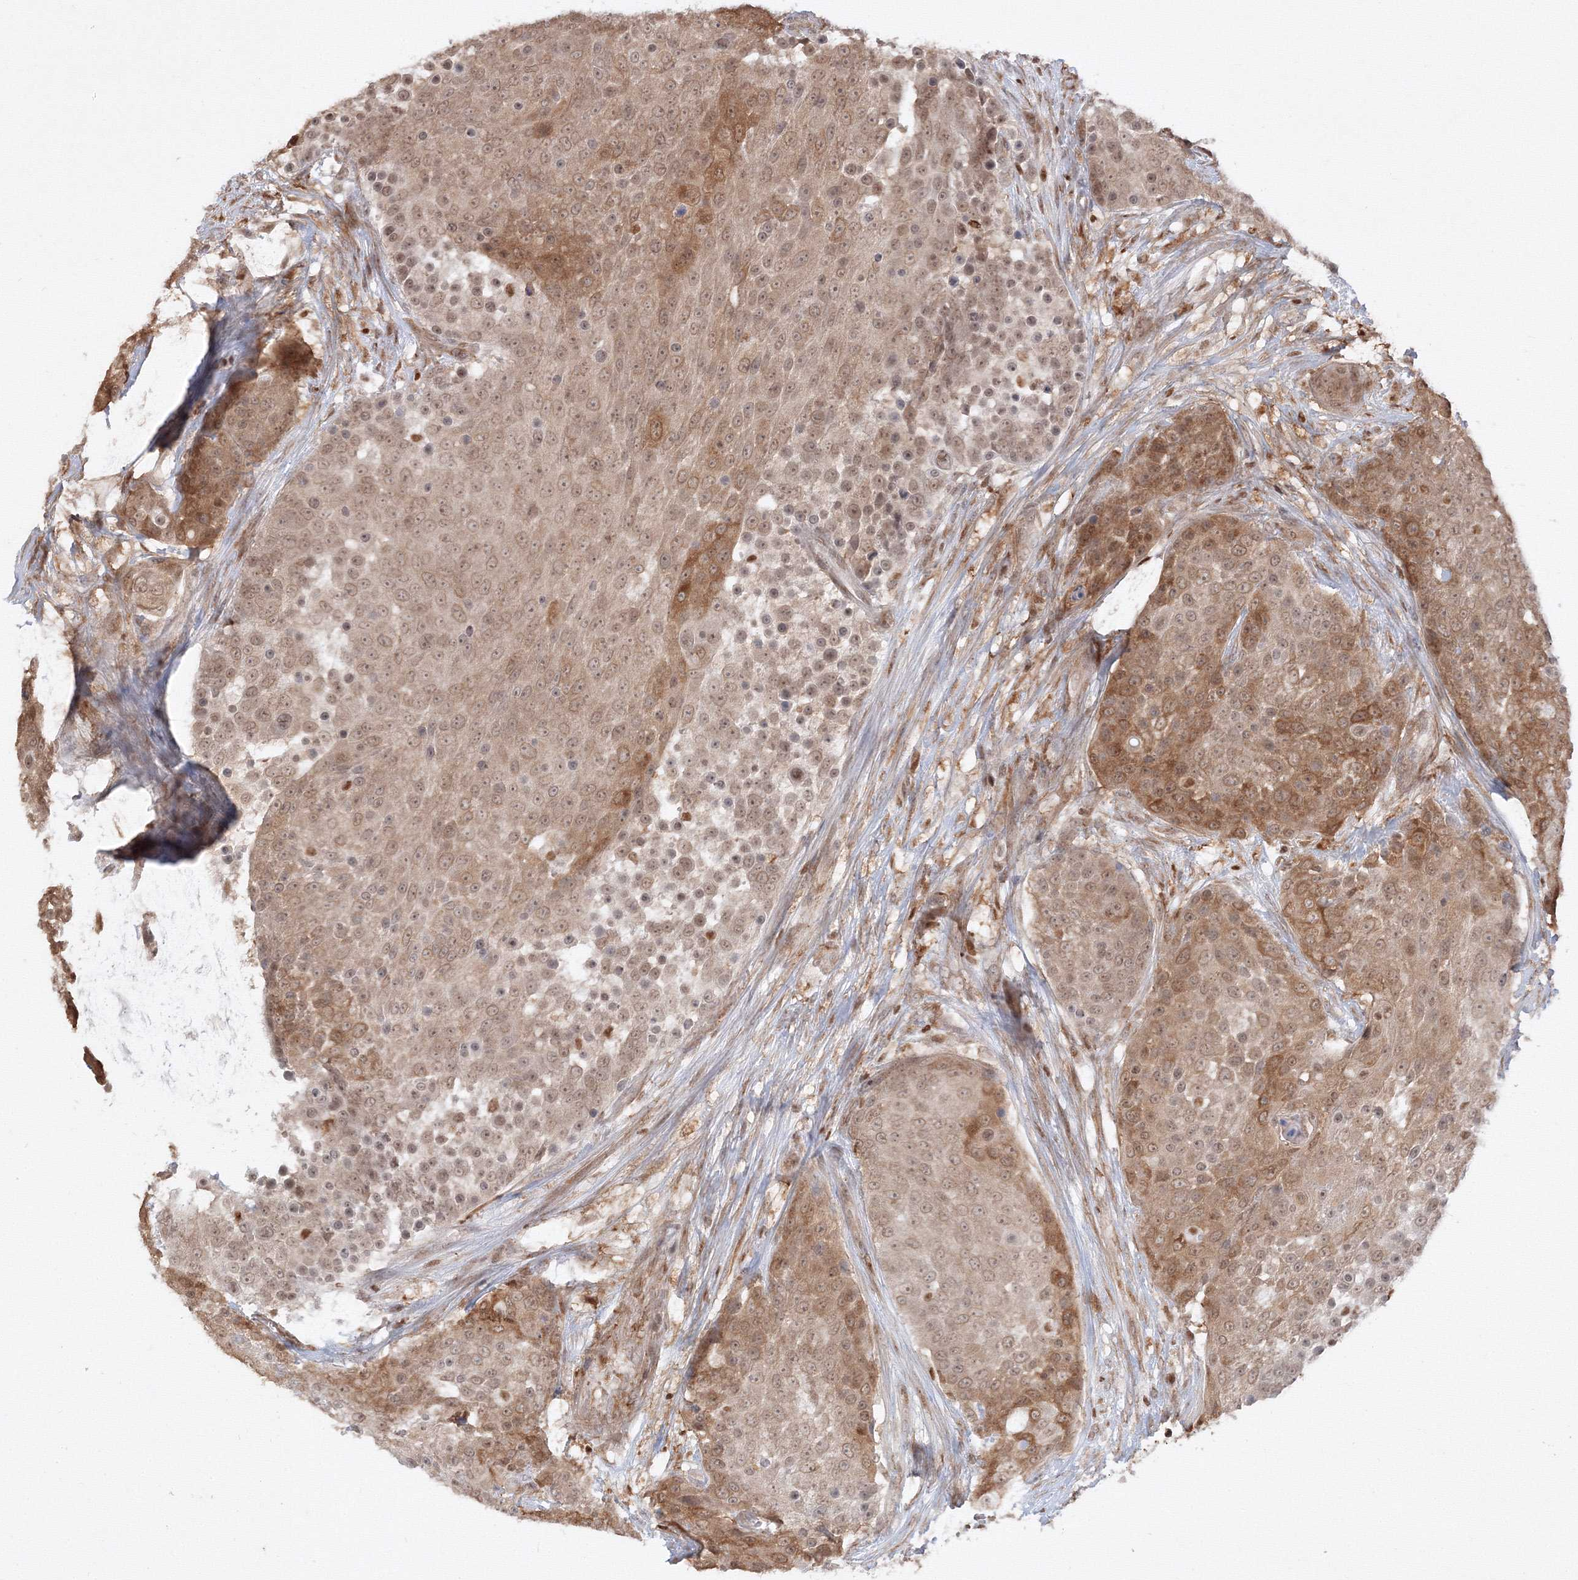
{"staining": {"intensity": "moderate", "quantity": ">75%", "location": "cytoplasmic/membranous,nuclear"}, "tissue": "urothelial cancer", "cell_type": "Tumor cells", "image_type": "cancer", "snomed": [{"axis": "morphology", "description": "Urothelial carcinoma, High grade"}, {"axis": "topography", "description": "Urinary bladder"}], "caption": "High-grade urothelial carcinoma stained with a brown dye shows moderate cytoplasmic/membranous and nuclear positive expression in approximately >75% of tumor cells.", "gene": "TMEM50B", "patient": {"sex": "female", "age": 63}}